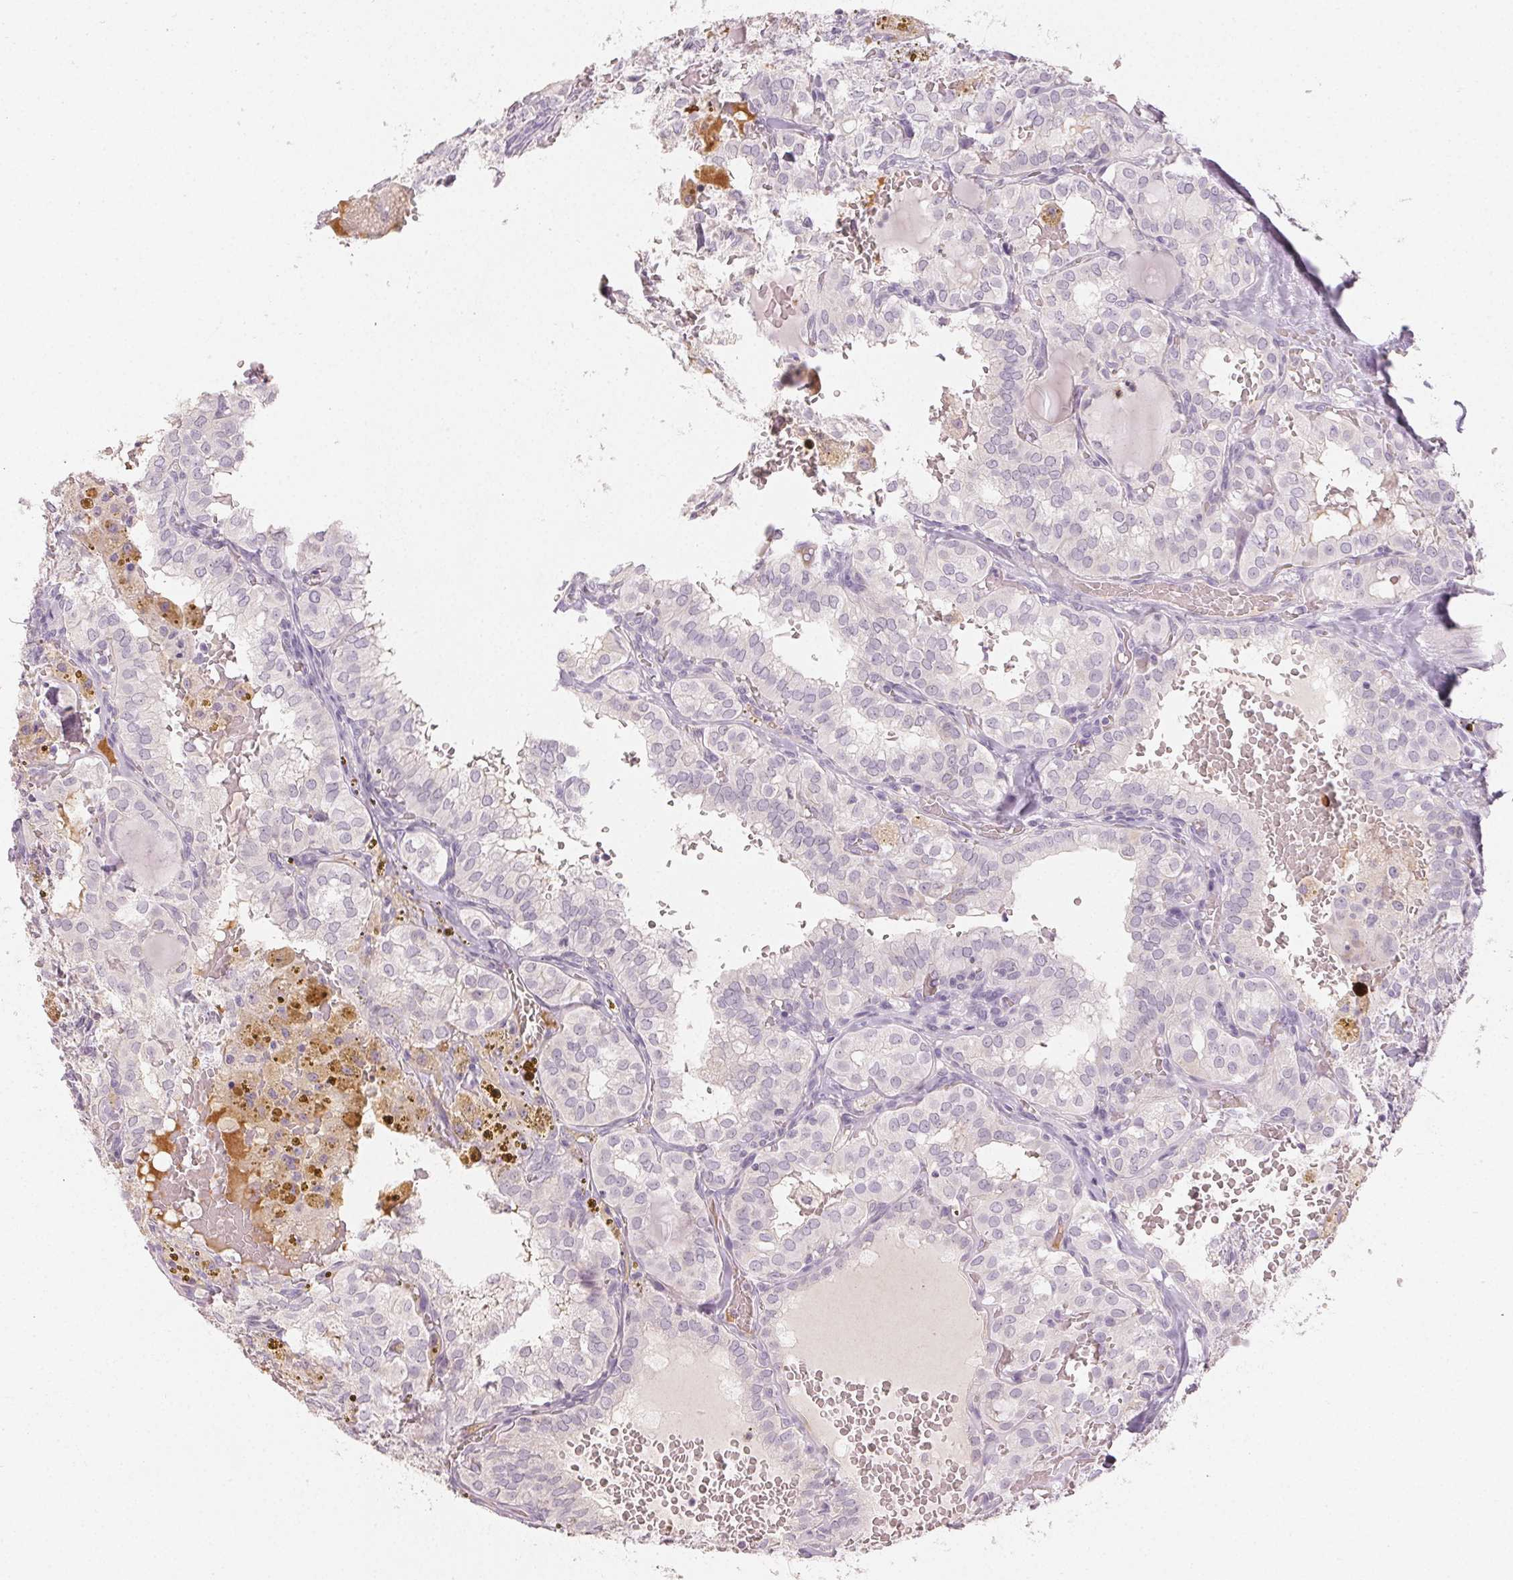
{"staining": {"intensity": "negative", "quantity": "none", "location": "none"}, "tissue": "thyroid cancer", "cell_type": "Tumor cells", "image_type": "cancer", "snomed": [{"axis": "morphology", "description": "Papillary adenocarcinoma, NOS"}, {"axis": "topography", "description": "Thyroid gland"}], "caption": "Tumor cells are negative for protein expression in human thyroid cancer.", "gene": "LVRN", "patient": {"sex": "male", "age": 20}}